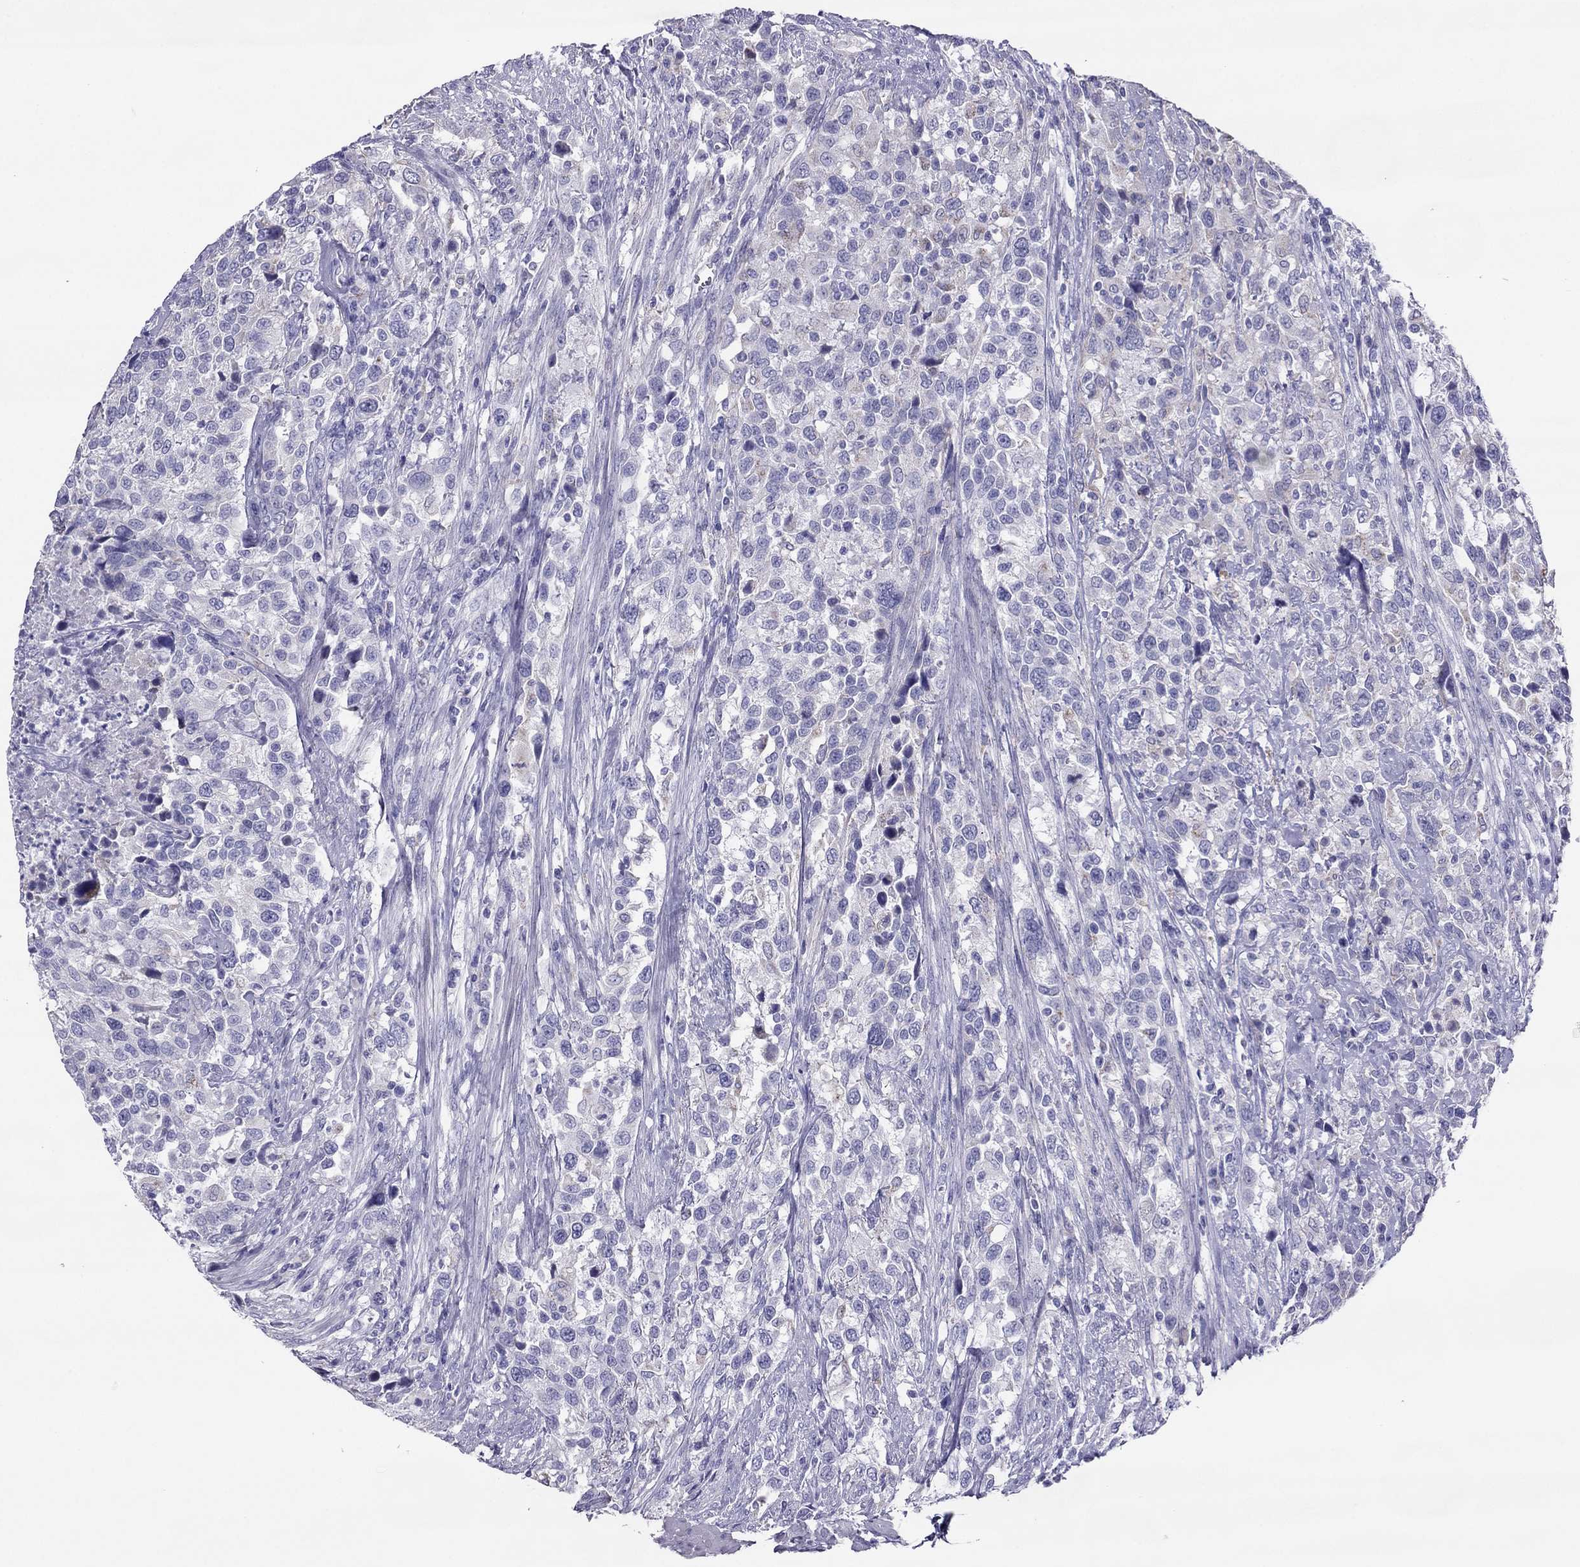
{"staining": {"intensity": "negative", "quantity": "none", "location": "none"}, "tissue": "urothelial cancer", "cell_type": "Tumor cells", "image_type": "cancer", "snomed": [{"axis": "morphology", "description": "Urothelial carcinoma, NOS"}, {"axis": "morphology", "description": "Urothelial carcinoma, High grade"}, {"axis": "topography", "description": "Urinary bladder"}], "caption": "Urothelial cancer was stained to show a protein in brown. There is no significant positivity in tumor cells.", "gene": "MAEL", "patient": {"sex": "female", "age": 64}}